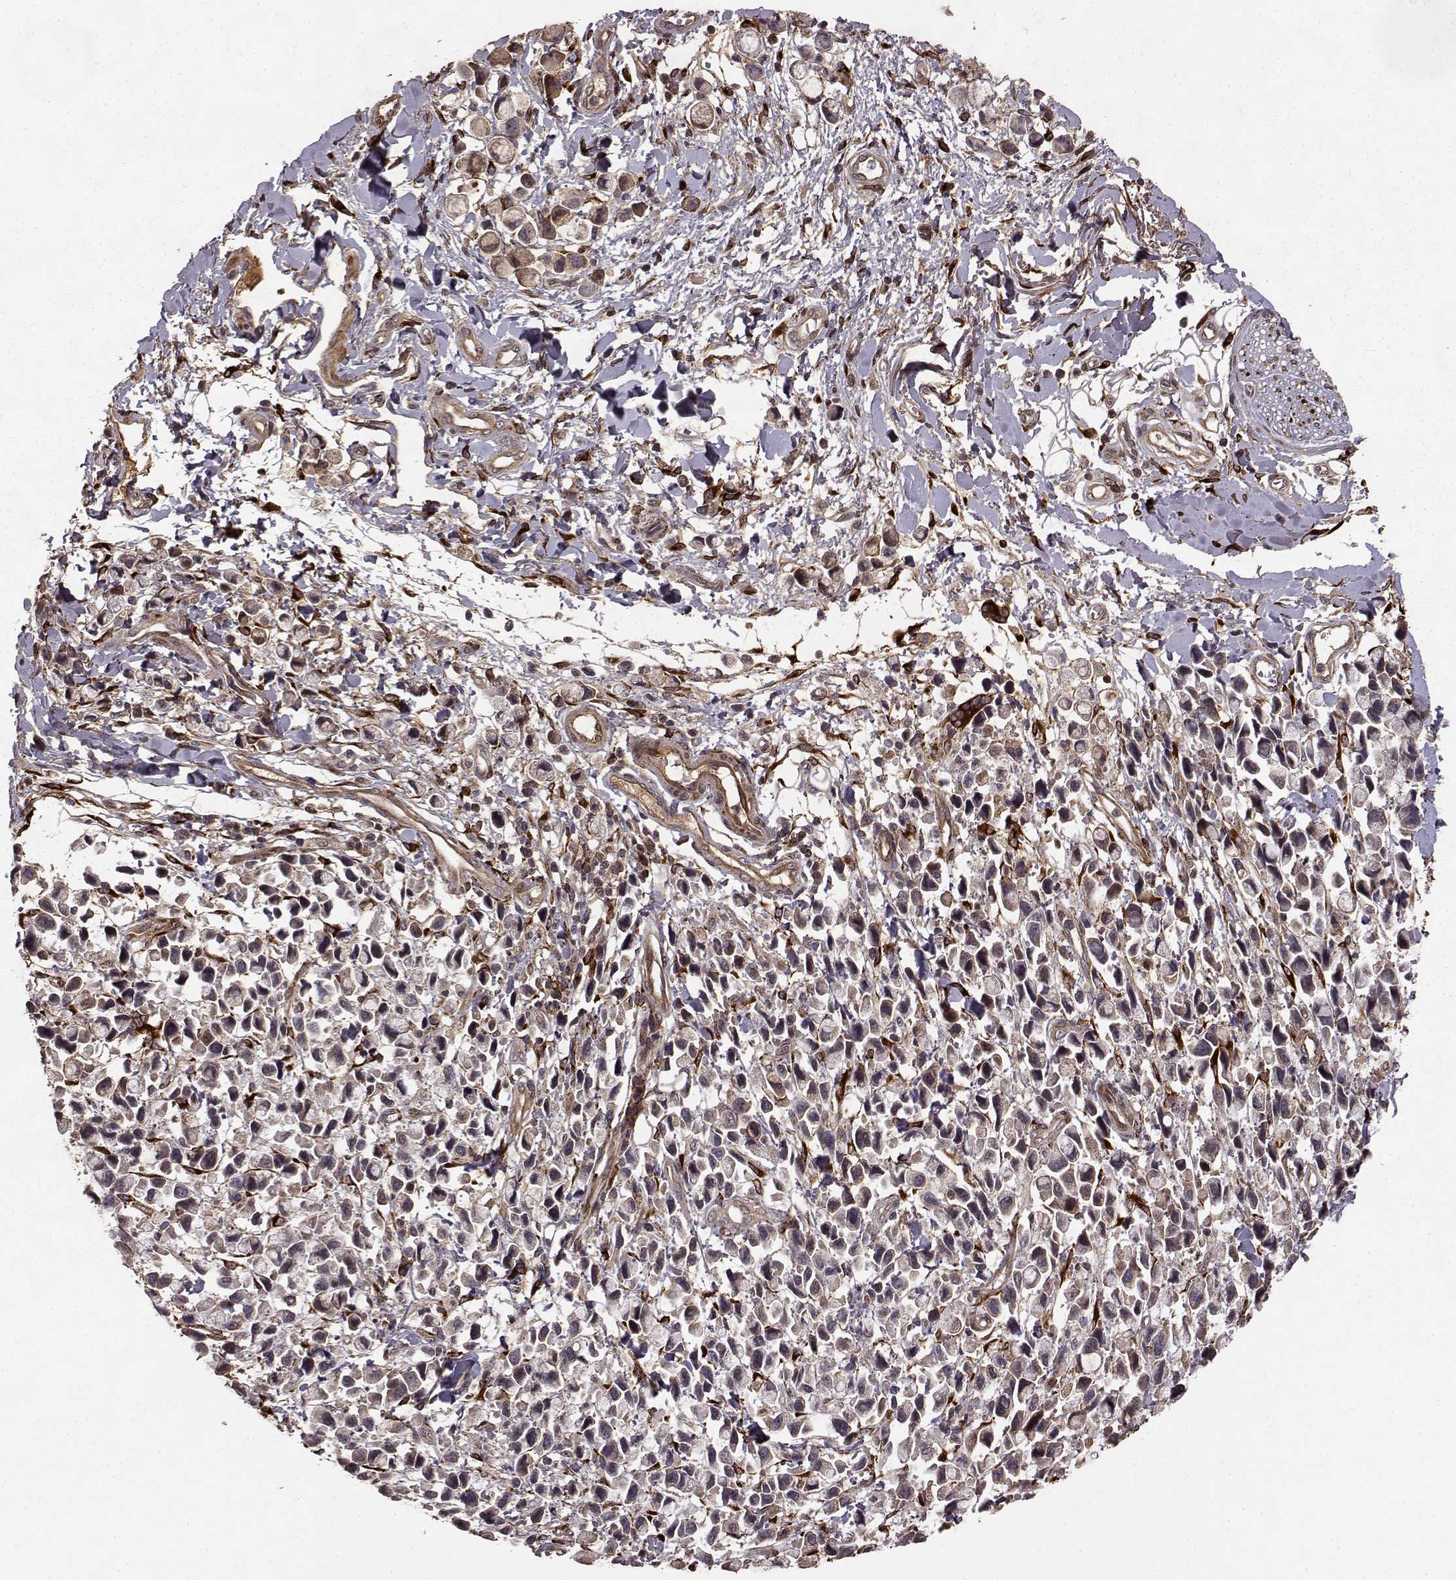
{"staining": {"intensity": "strong", "quantity": "<25%", "location": "cytoplasmic/membranous"}, "tissue": "stomach cancer", "cell_type": "Tumor cells", "image_type": "cancer", "snomed": [{"axis": "morphology", "description": "Adenocarcinoma, NOS"}, {"axis": "topography", "description": "Stomach"}], "caption": "The micrograph shows staining of stomach cancer (adenocarcinoma), revealing strong cytoplasmic/membranous protein positivity (brown color) within tumor cells.", "gene": "FSTL1", "patient": {"sex": "female", "age": 81}}